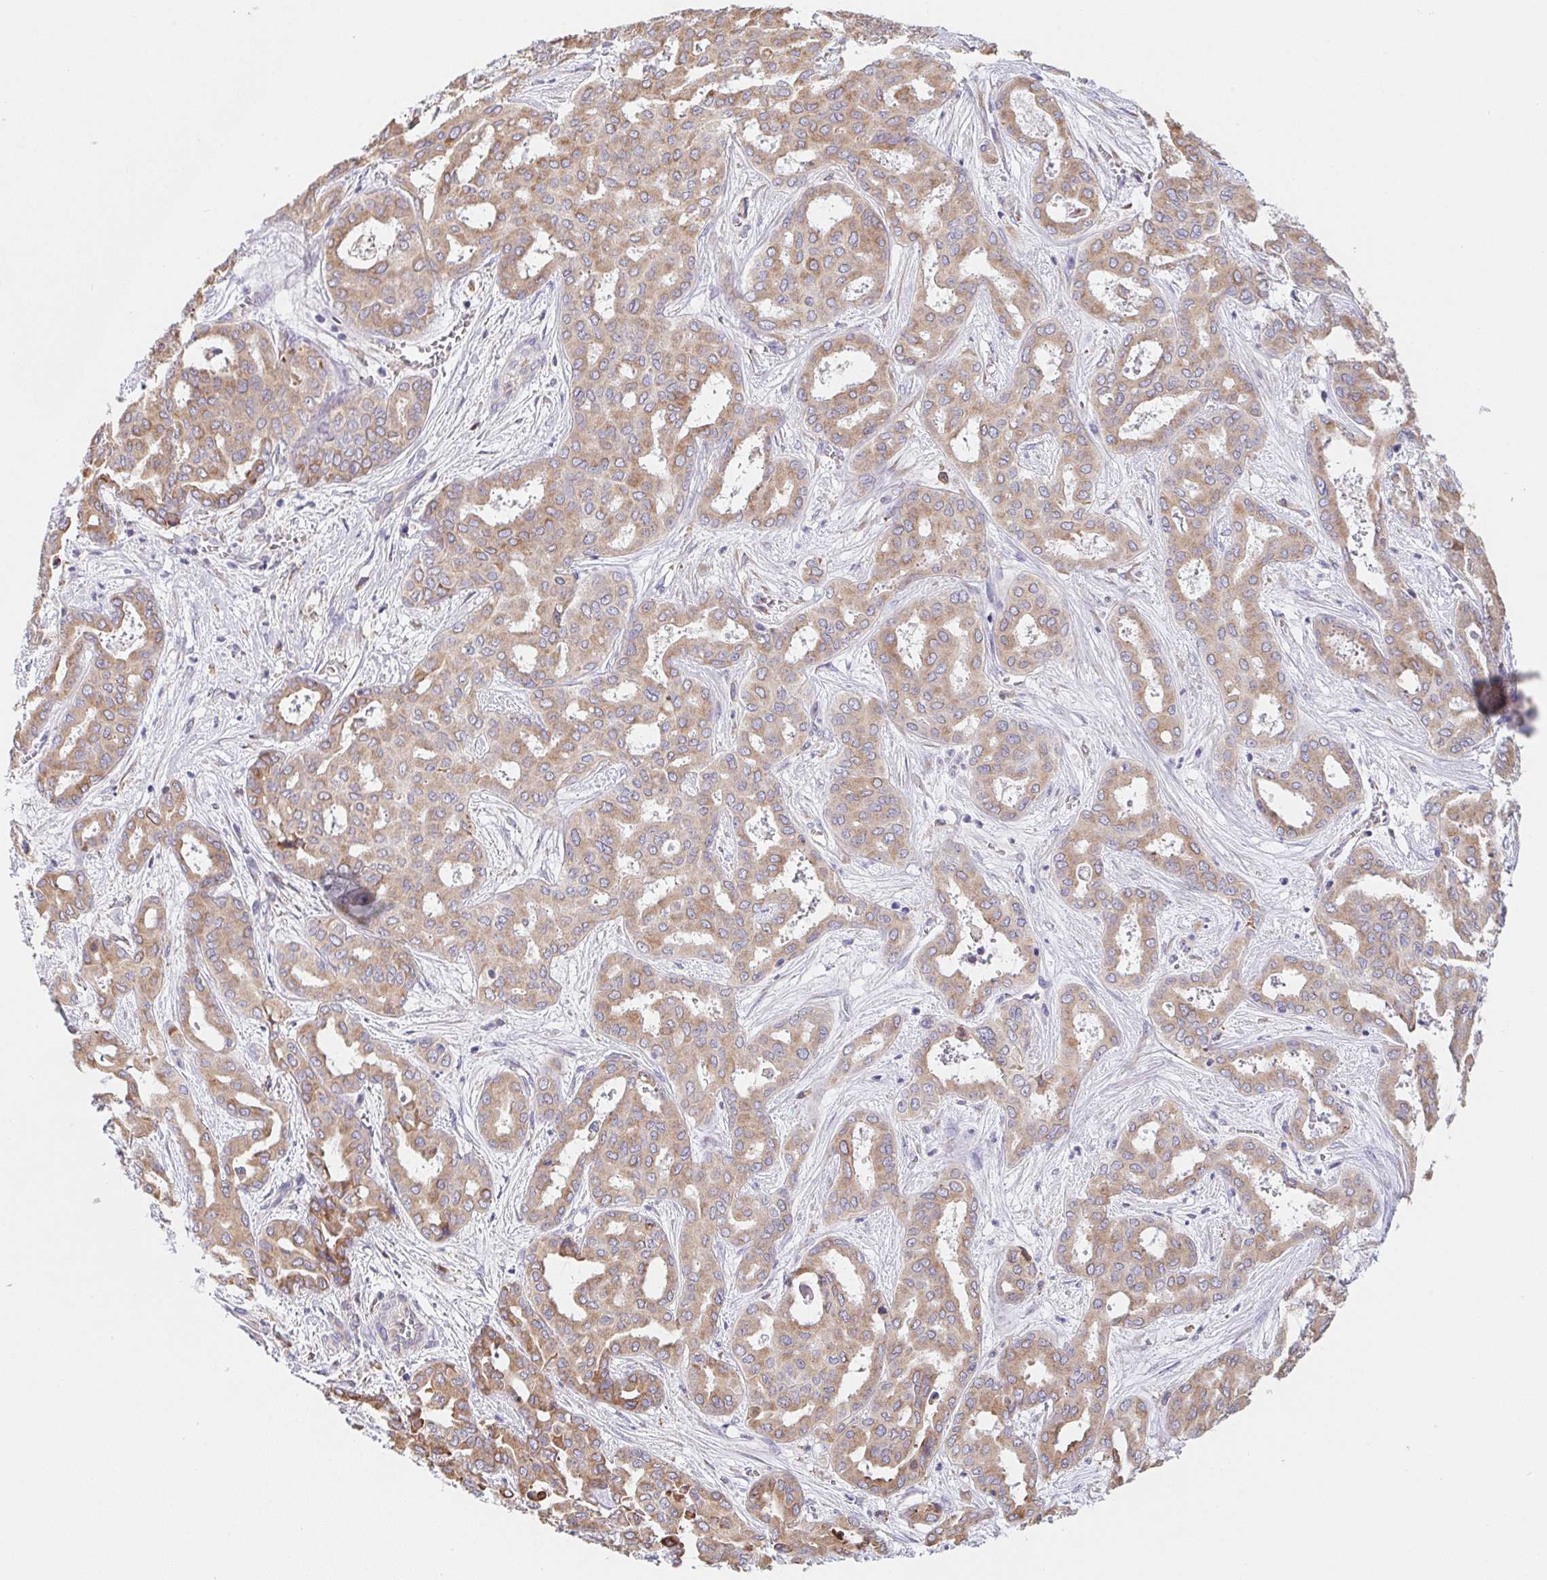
{"staining": {"intensity": "moderate", "quantity": ">75%", "location": "cytoplasmic/membranous"}, "tissue": "liver cancer", "cell_type": "Tumor cells", "image_type": "cancer", "snomed": [{"axis": "morphology", "description": "Cholangiocarcinoma"}, {"axis": "topography", "description": "Liver"}], "caption": "There is medium levels of moderate cytoplasmic/membranous staining in tumor cells of cholangiocarcinoma (liver), as demonstrated by immunohistochemical staining (brown color).", "gene": "ADAM8", "patient": {"sex": "female", "age": 64}}